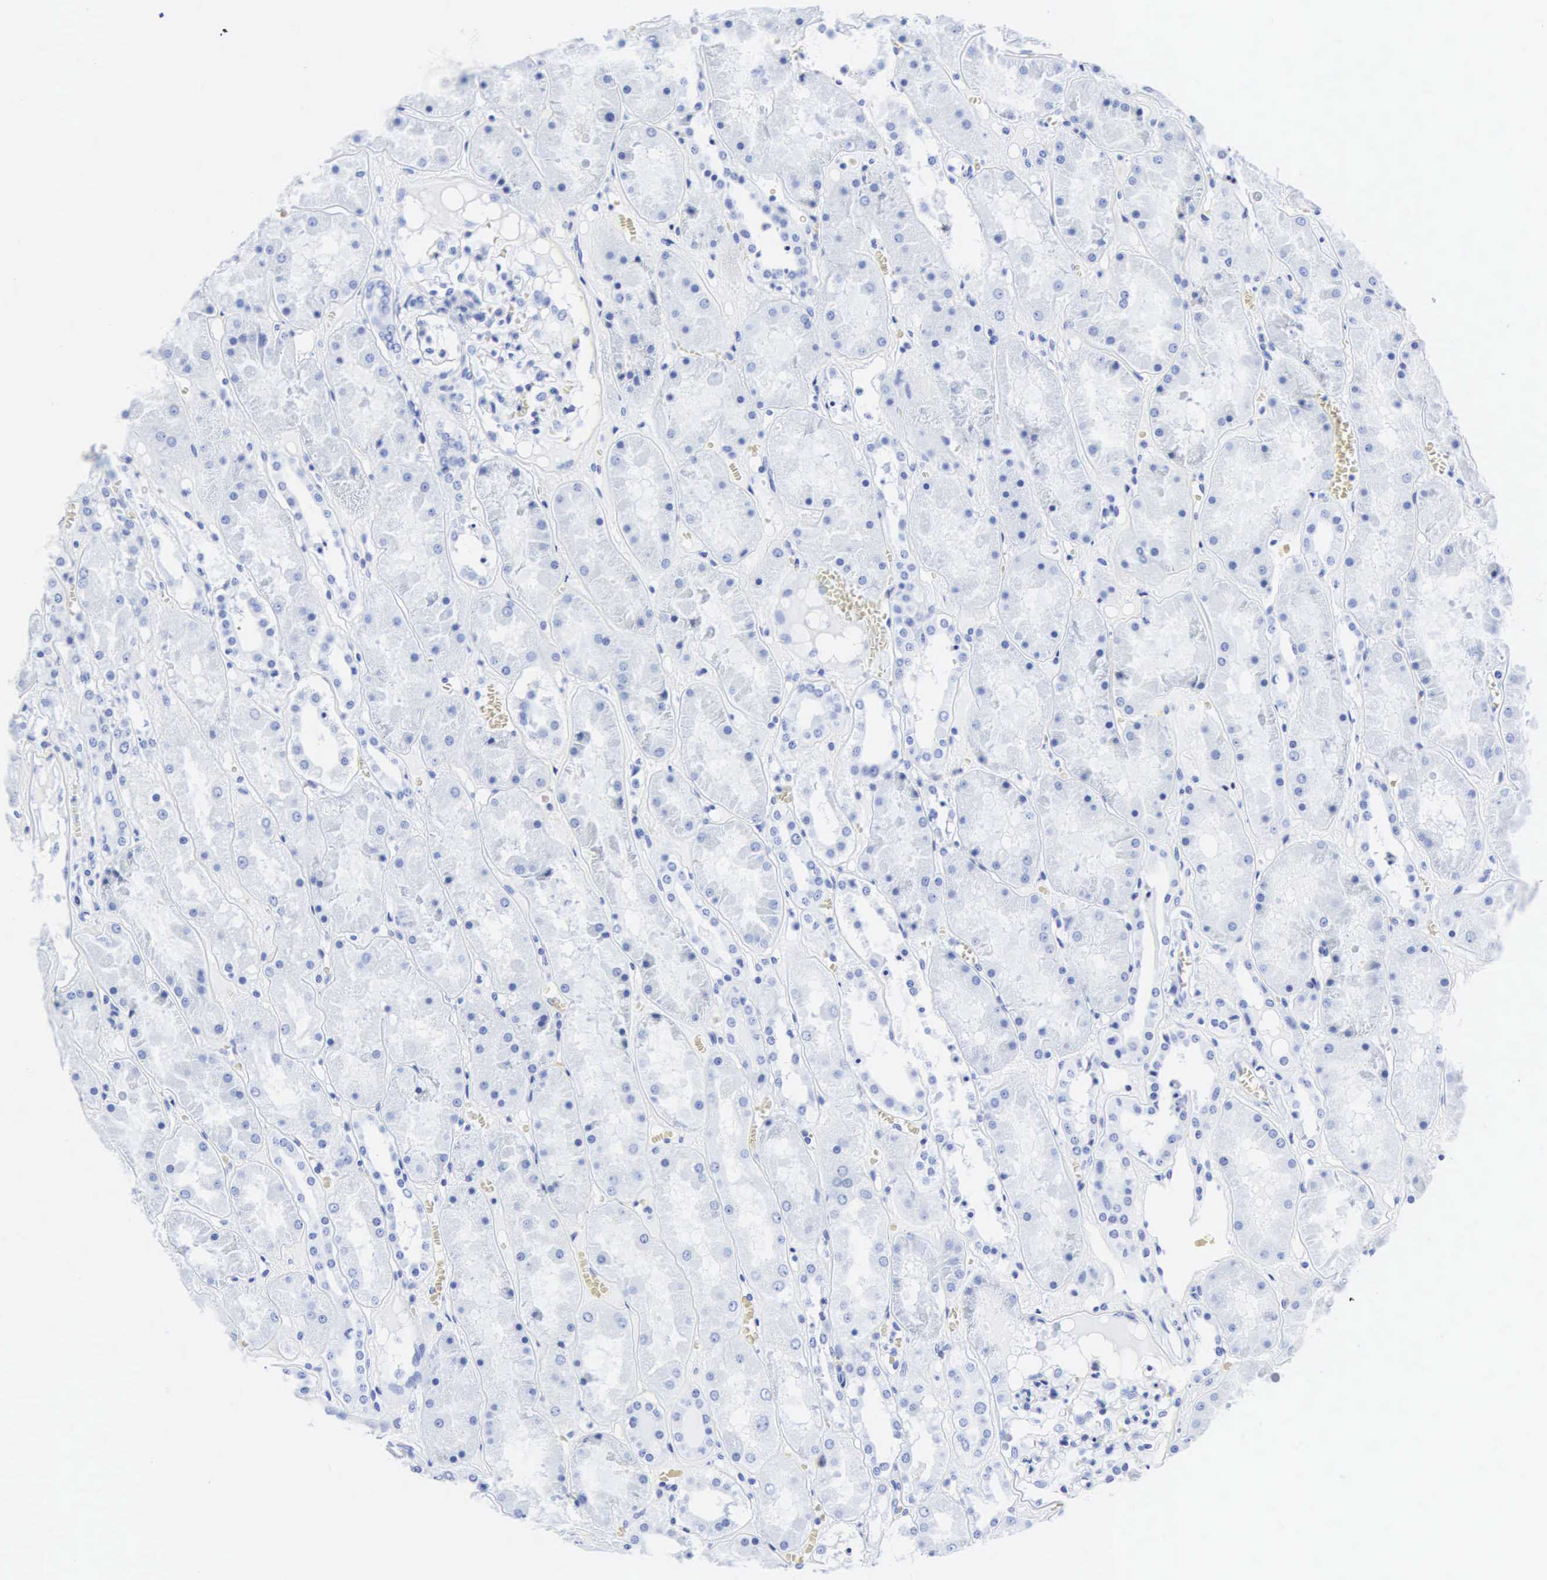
{"staining": {"intensity": "negative", "quantity": "none", "location": "none"}, "tissue": "kidney", "cell_type": "Cells in glomeruli", "image_type": "normal", "snomed": [{"axis": "morphology", "description": "Normal tissue, NOS"}, {"axis": "topography", "description": "Kidney"}], "caption": "Immunohistochemical staining of normal human kidney exhibits no significant staining in cells in glomeruli. (Brightfield microscopy of DAB (3,3'-diaminobenzidine) immunohistochemistry (IHC) at high magnification).", "gene": "CGB3", "patient": {"sex": "male", "age": 36}}